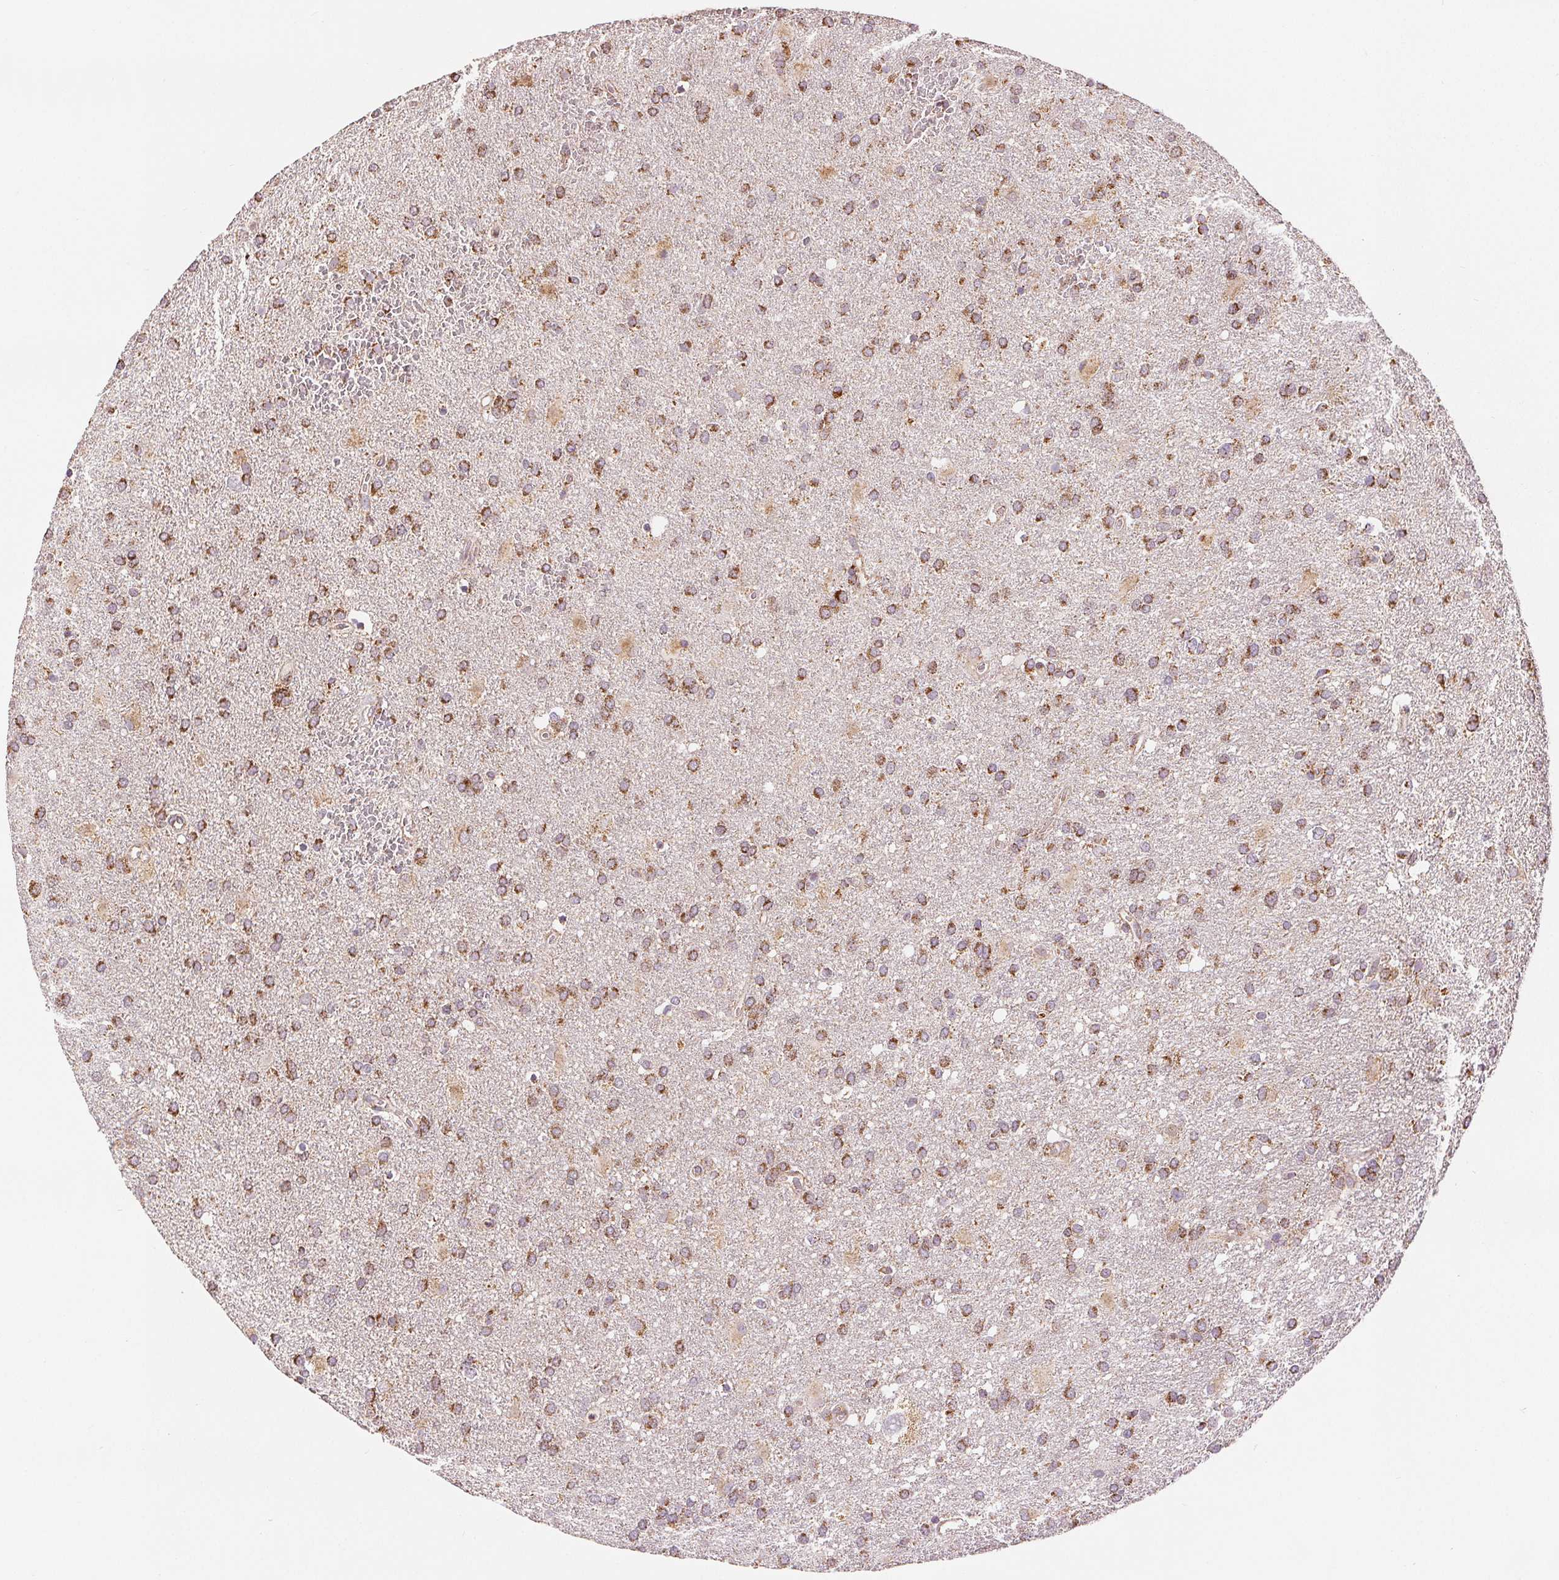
{"staining": {"intensity": "strong", "quantity": ">75%", "location": "cytoplasmic/membranous"}, "tissue": "glioma", "cell_type": "Tumor cells", "image_type": "cancer", "snomed": [{"axis": "morphology", "description": "Glioma, malignant, Low grade"}, {"axis": "topography", "description": "Brain"}], "caption": "This histopathology image reveals glioma stained with immunohistochemistry to label a protein in brown. The cytoplasmic/membranous of tumor cells show strong positivity for the protein. Nuclei are counter-stained blue.", "gene": "SDHB", "patient": {"sex": "male", "age": 66}}